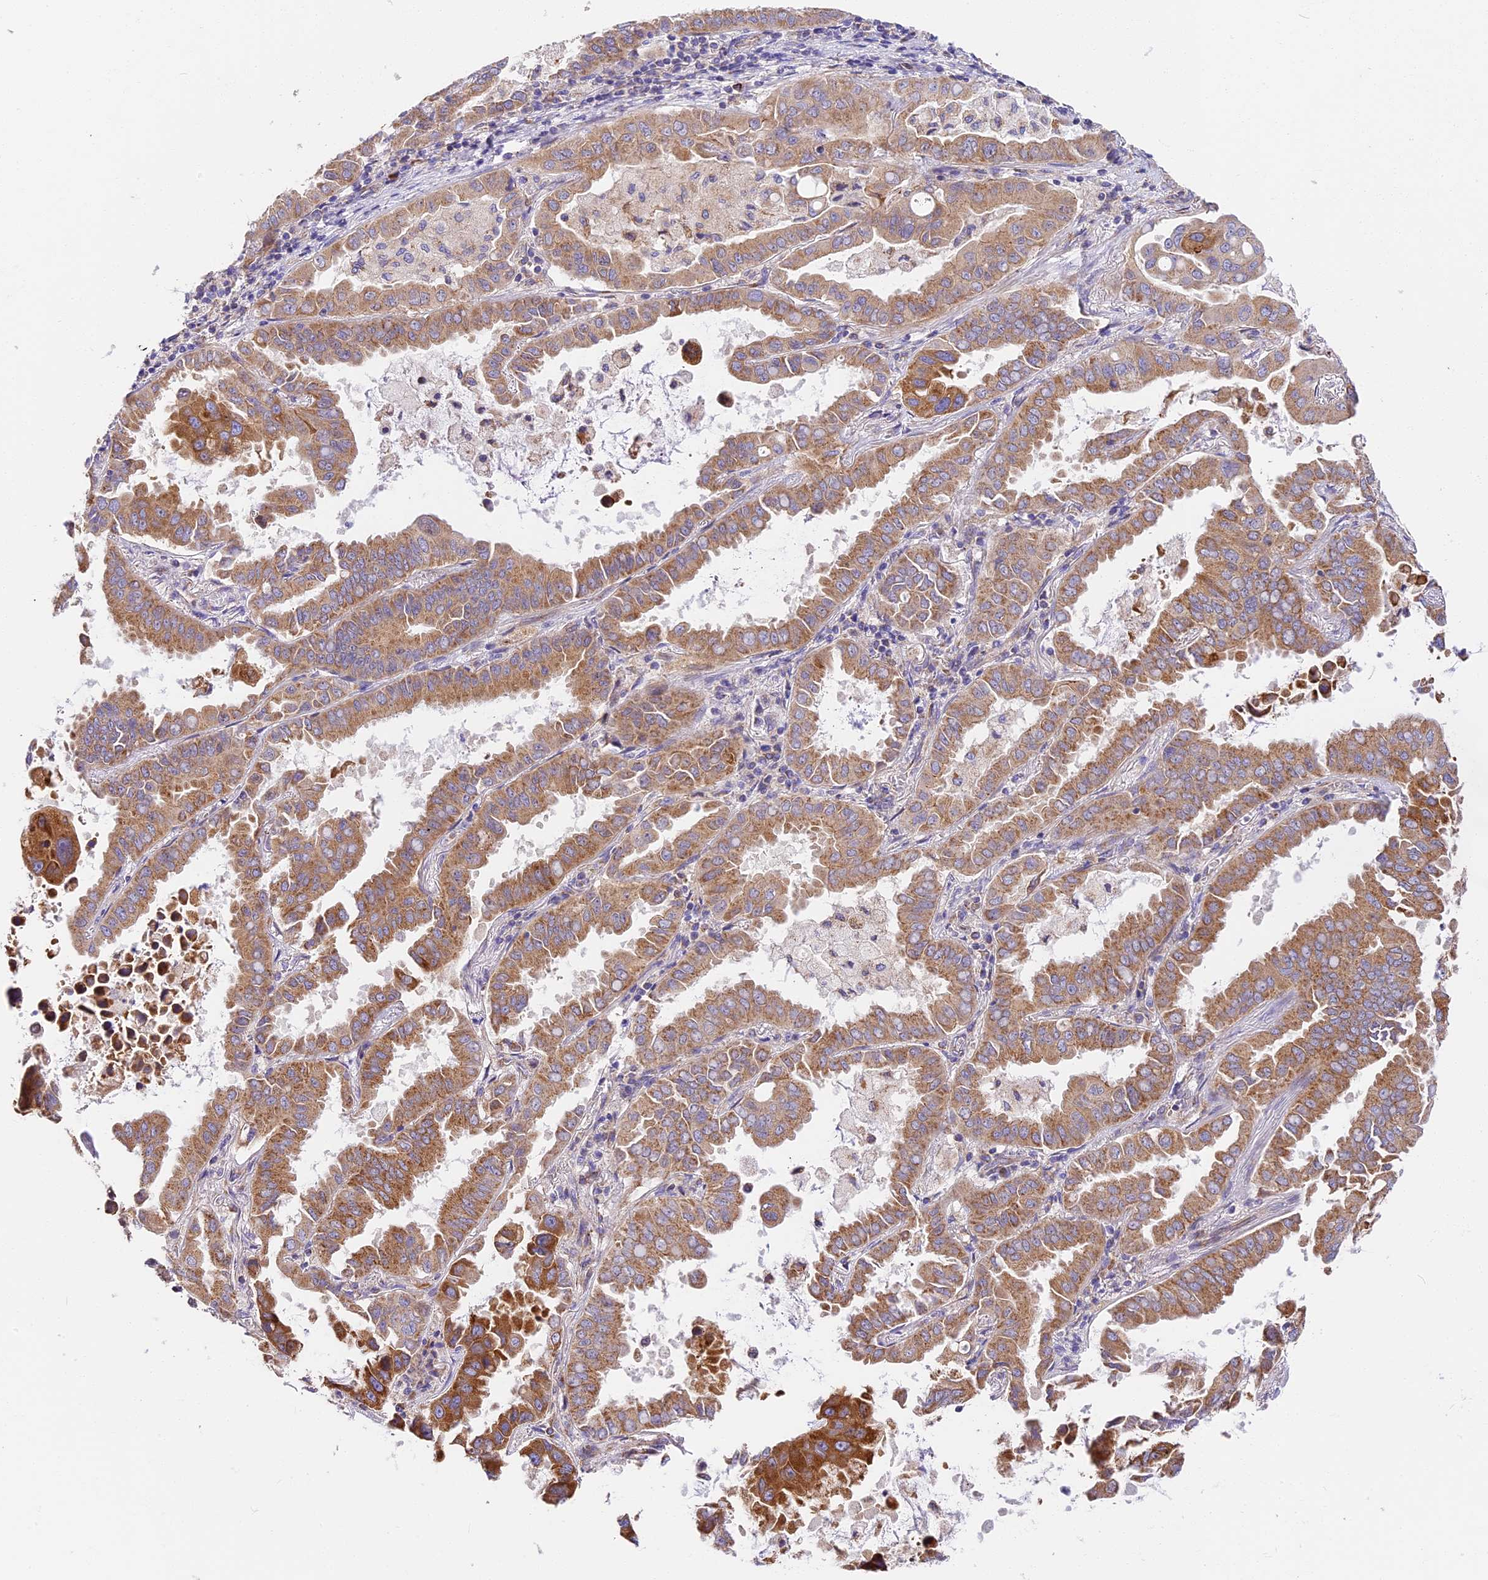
{"staining": {"intensity": "moderate", "quantity": ">75%", "location": "cytoplasmic/membranous"}, "tissue": "lung cancer", "cell_type": "Tumor cells", "image_type": "cancer", "snomed": [{"axis": "morphology", "description": "Adenocarcinoma, NOS"}, {"axis": "topography", "description": "Lung"}], "caption": "Approximately >75% of tumor cells in adenocarcinoma (lung) show moderate cytoplasmic/membranous protein expression as visualized by brown immunohistochemical staining.", "gene": "MRAS", "patient": {"sex": "male", "age": 64}}